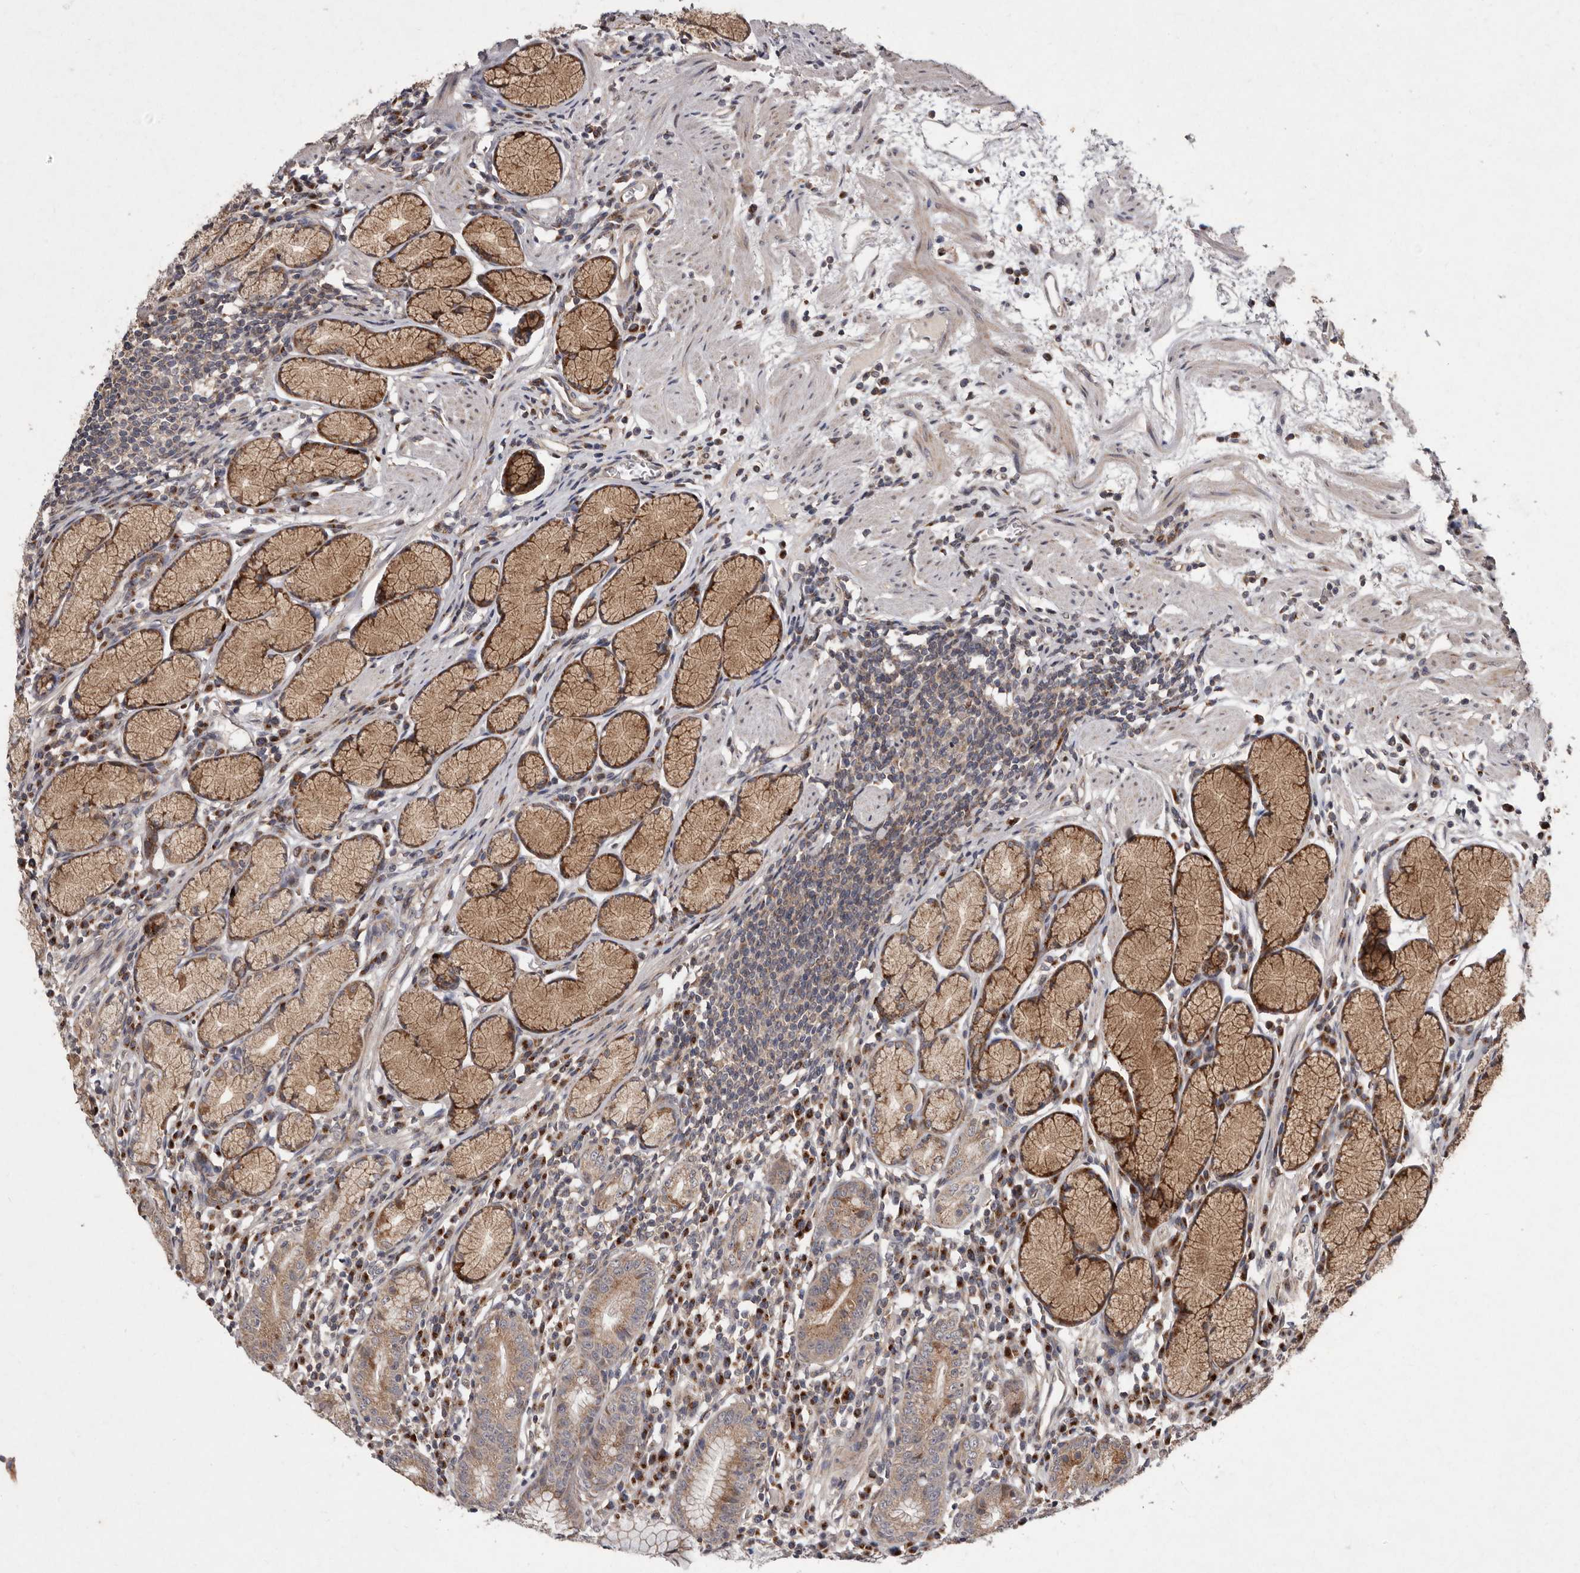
{"staining": {"intensity": "moderate", "quantity": ">75%", "location": "cytoplasmic/membranous"}, "tissue": "stomach", "cell_type": "Glandular cells", "image_type": "normal", "snomed": [{"axis": "morphology", "description": "Normal tissue, NOS"}, {"axis": "topography", "description": "Stomach"}], "caption": "Immunohistochemistry histopathology image of normal stomach: human stomach stained using immunohistochemistry (IHC) exhibits medium levels of moderate protein expression localized specifically in the cytoplasmic/membranous of glandular cells, appearing as a cytoplasmic/membranous brown color.", "gene": "FLAD1", "patient": {"sex": "male", "age": 55}}